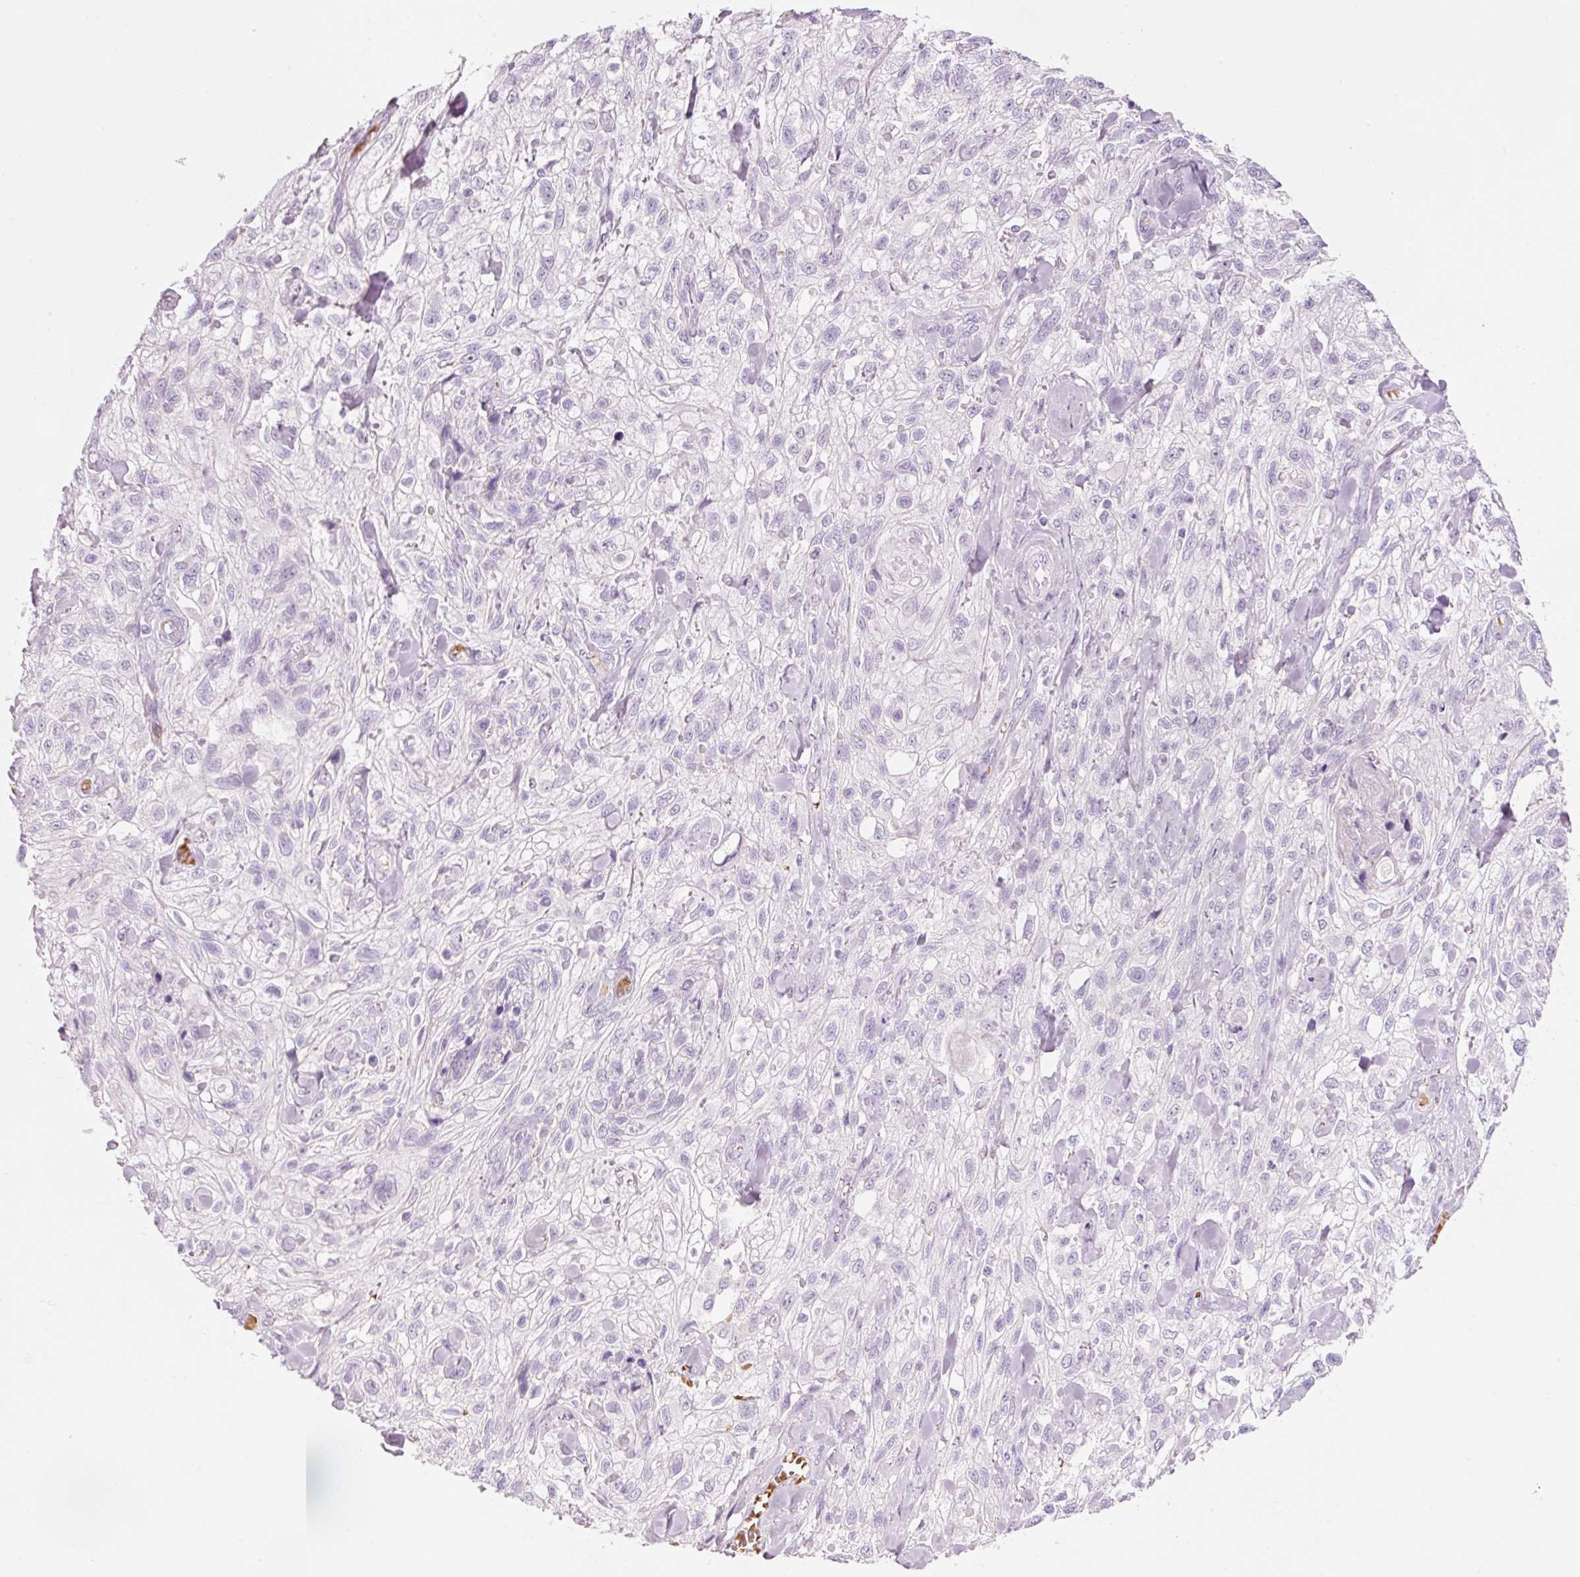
{"staining": {"intensity": "negative", "quantity": "none", "location": "none"}, "tissue": "skin cancer", "cell_type": "Tumor cells", "image_type": "cancer", "snomed": [{"axis": "morphology", "description": "Squamous cell carcinoma, NOS"}, {"axis": "topography", "description": "Skin"}, {"axis": "topography", "description": "Vulva"}], "caption": "Immunohistochemistry (IHC) image of human skin squamous cell carcinoma stained for a protein (brown), which demonstrates no staining in tumor cells.", "gene": "DHRS11", "patient": {"sex": "female", "age": 86}}